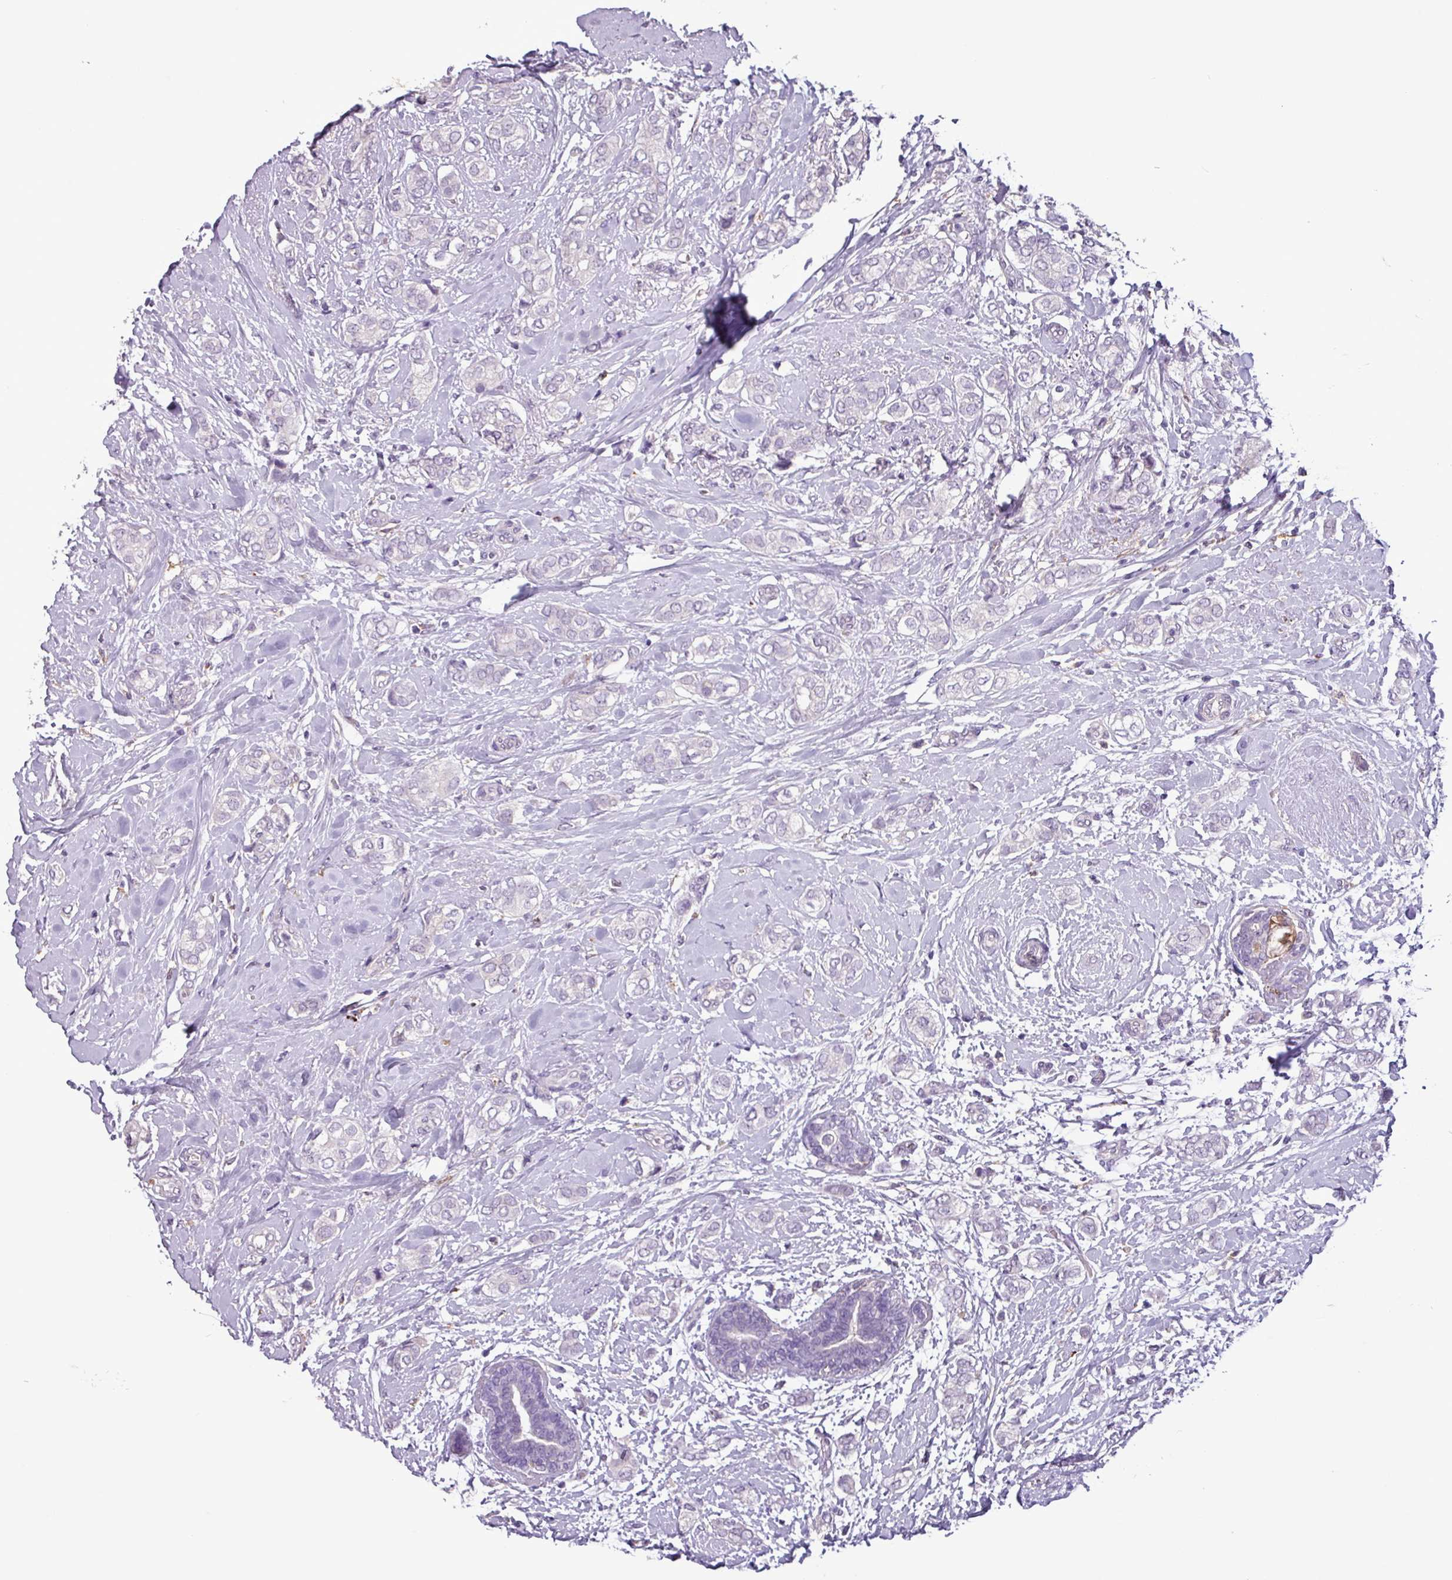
{"staining": {"intensity": "negative", "quantity": "none", "location": "none"}, "tissue": "breast cancer", "cell_type": "Tumor cells", "image_type": "cancer", "snomed": [{"axis": "morphology", "description": "Duct carcinoma"}, {"axis": "topography", "description": "Breast"}], "caption": "The micrograph demonstrates no significant positivity in tumor cells of breast cancer (intraductal carcinoma). (Stains: DAB (3,3'-diaminobenzidine) IHC with hematoxylin counter stain, Microscopy: brightfield microscopy at high magnification).", "gene": "C9orf24", "patient": {"sex": "female", "age": 73}}